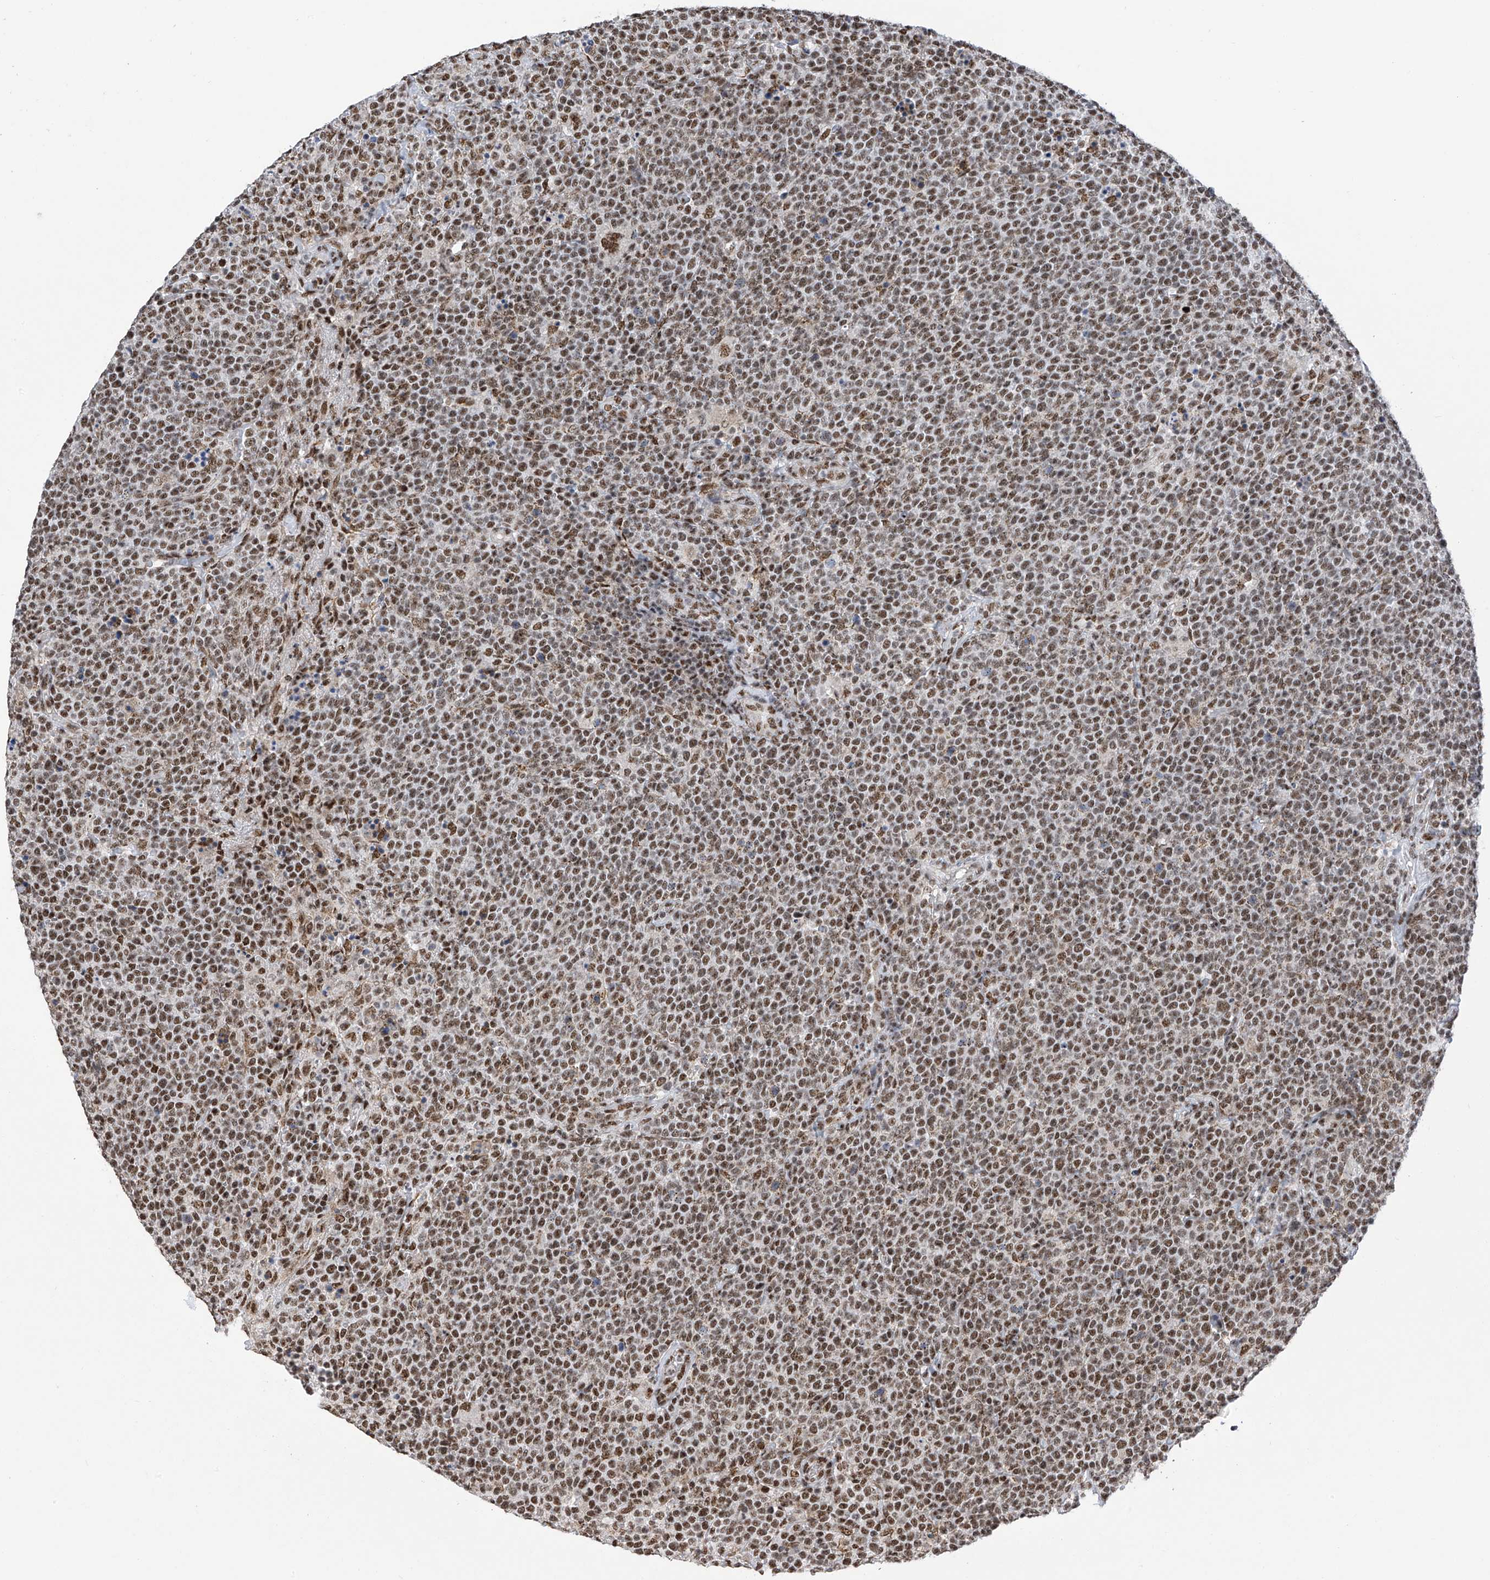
{"staining": {"intensity": "moderate", "quantity": ">75%", "location": "nuclear"}, "tissue": "lymphoma", "cell_type": "Tumor cells", "image_type": "cancer", "snomed": [{"axis": "morphology", "description": "Malignant lymphoma, non-Hodgkin's type, High grade"}, {"axis": "topography", "description": "Lymph node"}], "caption": "Moderate nuclear expression is seen in approximately >75% of tumor cells in high-grade malignant lymphoma, non-Hodgkin's type. The staining was performed using DAB, with brown indicating positive protein expression. Nuclei are stained blue with hematoxylin.", "gene": "APLF", "patient": {"sex": "male", "age": 61}}